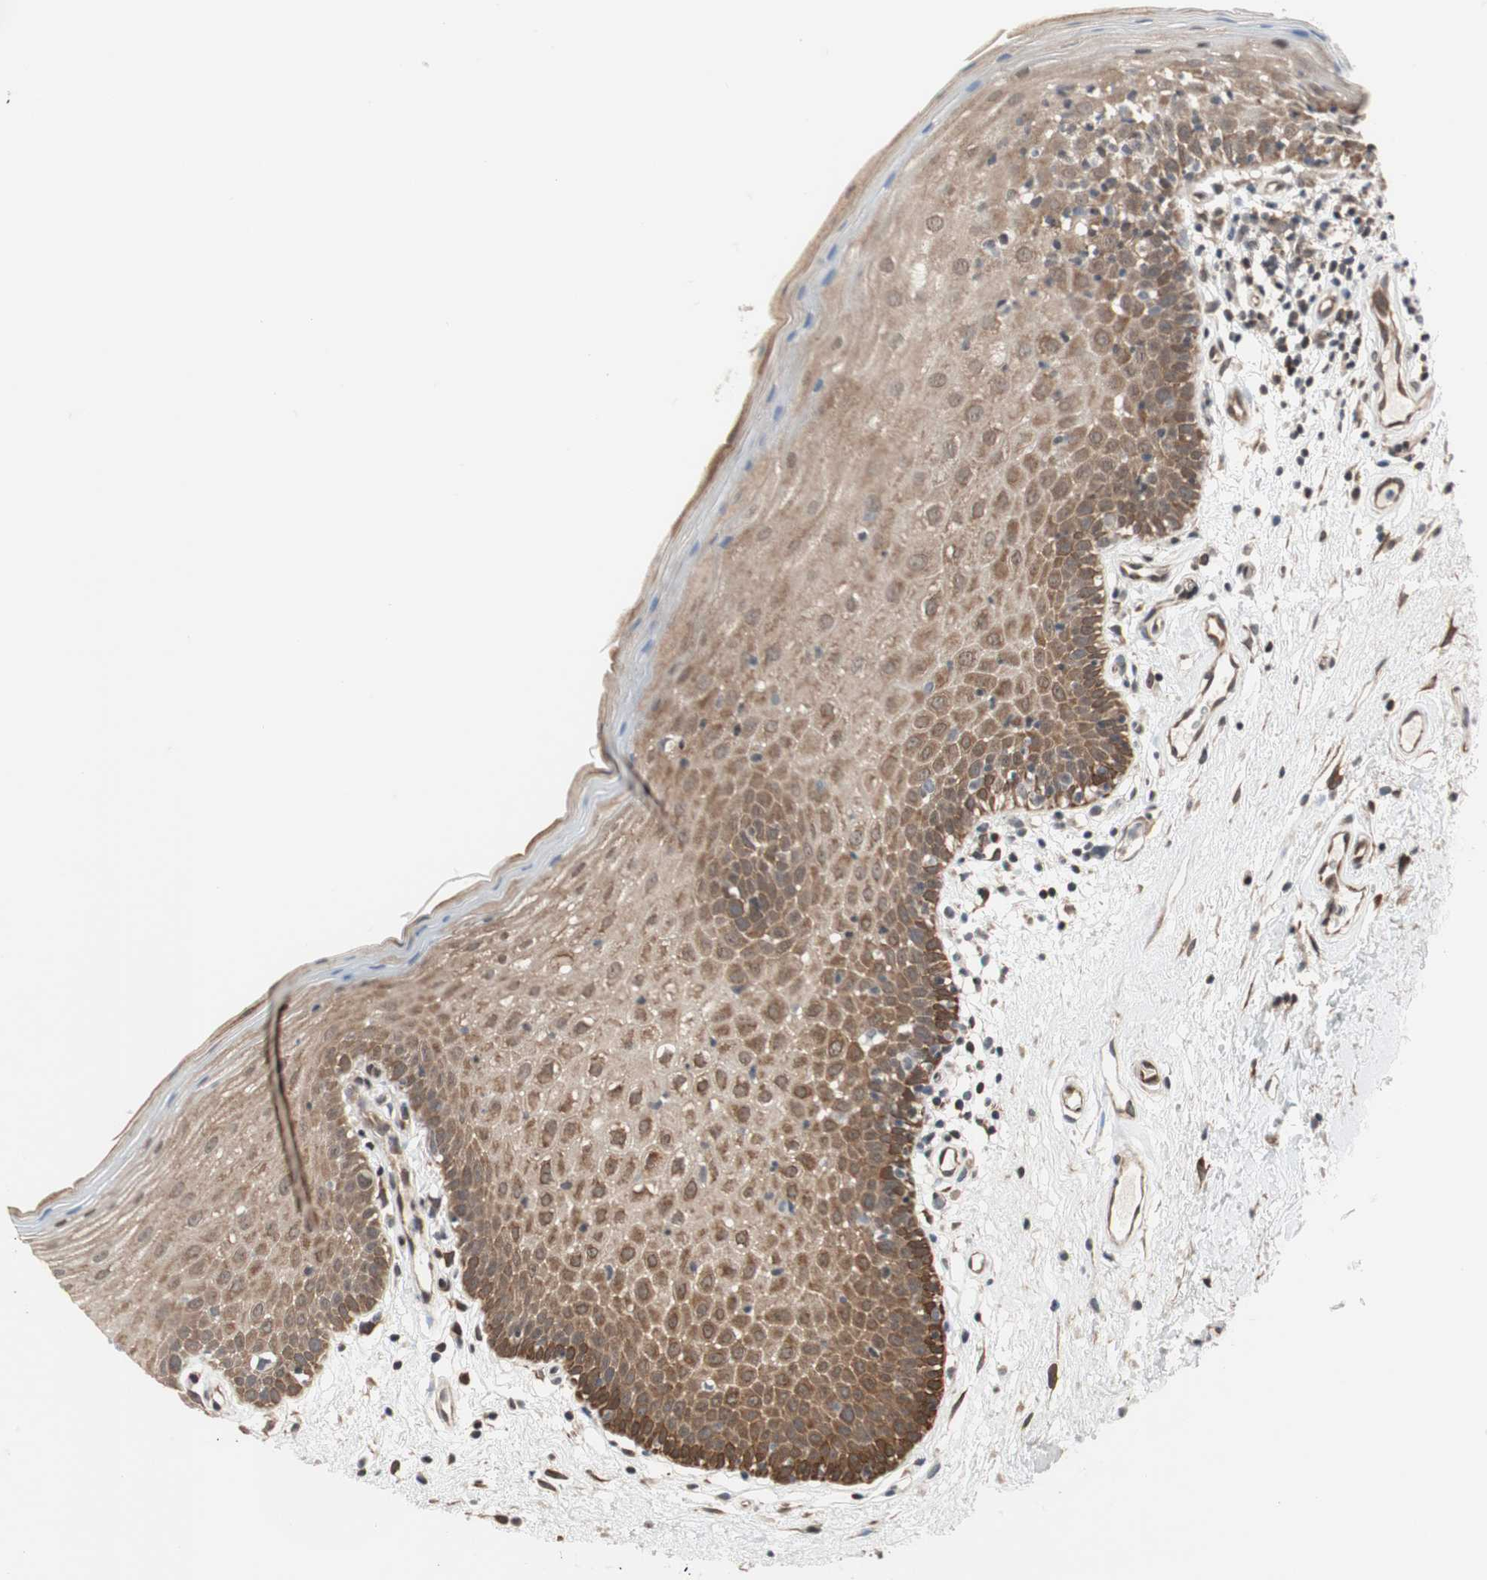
{"staining": {"intensity": "moderate", "quantity": "25%-75%", "location": "cytoplasmic/membranous"}, "tissue": "oral mucosa", "cell_type": "Squamous epithelial cells", "image_type": "normal", "snomed": [{"axis": "morphology", "description": "Normal tissue, NOS"}, {"axis": "morphology", "description": "Squamous cell carcinoma, NOS"}, {"axis": "topography", "description": "Skeletal muscle"}, {"axis": "topography", "description": "Oral tissue"}, {"axis": "topography", "description": "Head-Neck"}], "caption": "A histopathology image showing moderate cytoplasmic/membranous positivity in about 25%-75% of squamous epithelial cells in normal oral mucosa, as visualized by brown immunohistochemical staining.", "gene": "ZNF512B", "patient": {"sex": "male", "age": 71}}